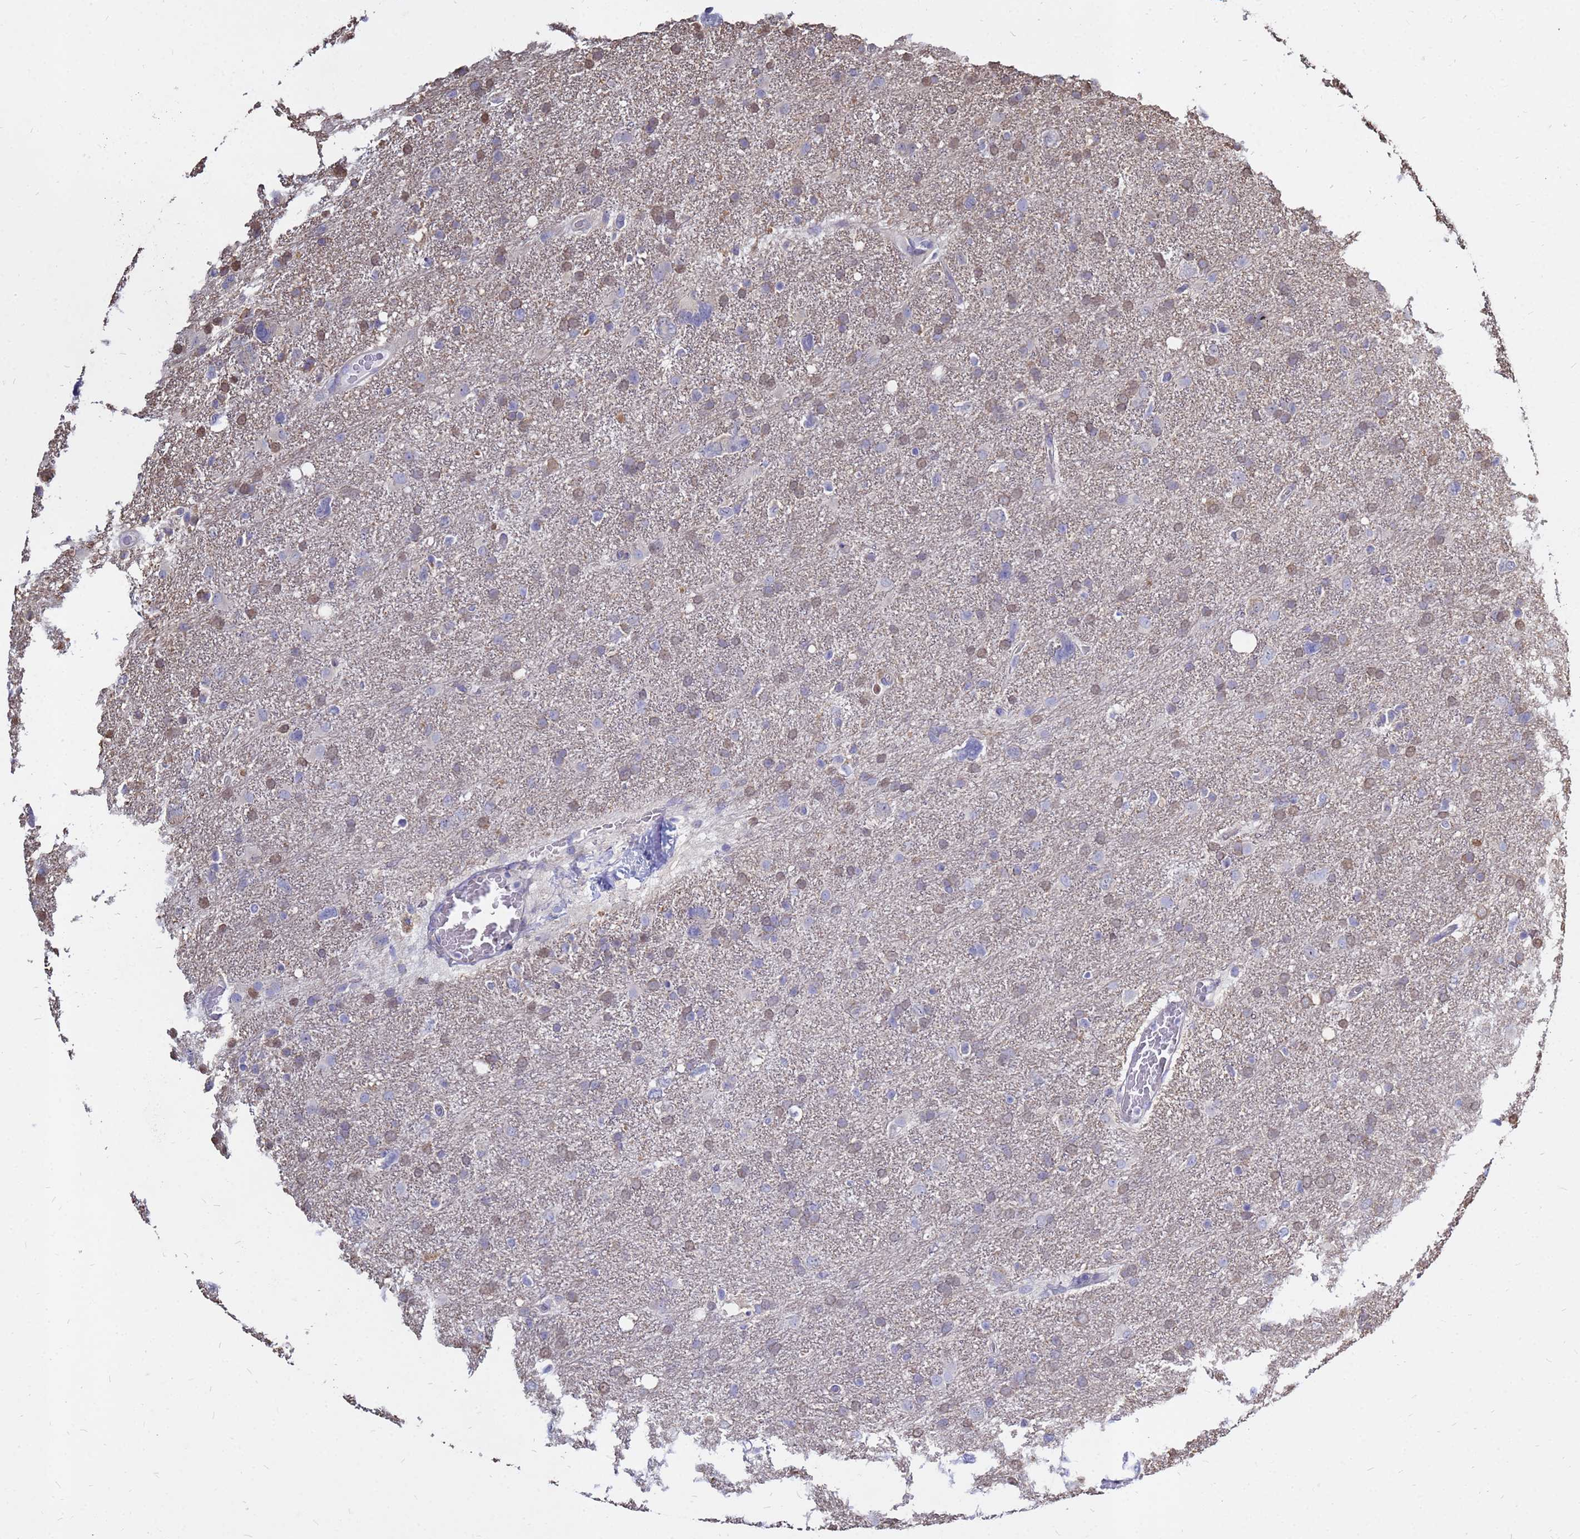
{"staining": {"intensity": "weak", "quantity": "<25%", "location": "cytoplasmic/membranous"}, "tissue": "glioma", "cell_type": "Tumor cells", "image_type": "cancer", "snomed": [{"axis": "morphology", "description": "Glioma, malignant, High grade"}, {"axis": "topography", "description": "Brain"}], "caption": "Immunohistochemical staining of human glioma exhibits no significant expression in tumor cells.", "gene": "MOB2", "patient": {"sex": "male", "age": 61}}